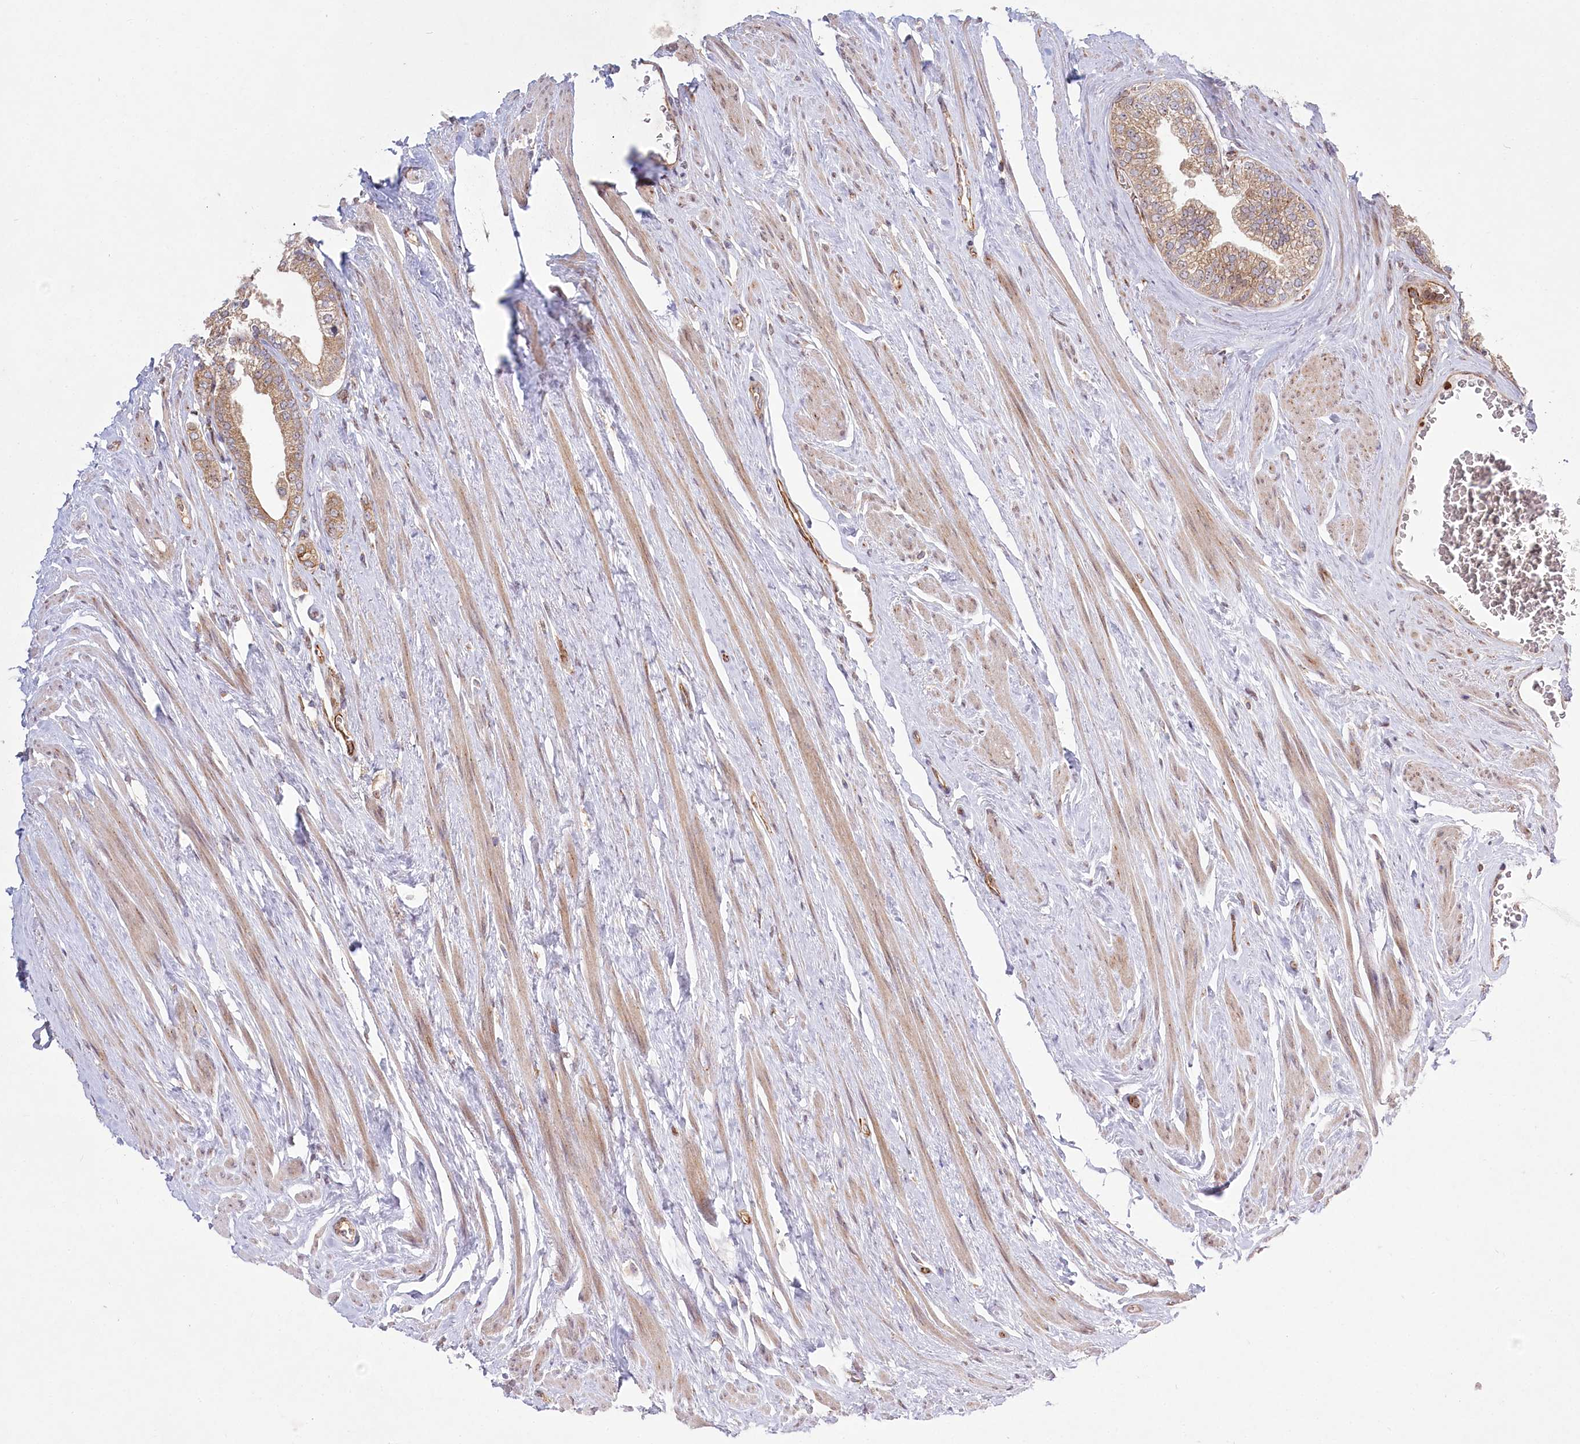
{"staining": {"intensity": "weak", "quantity": ">75%", "location": "cytoplasmic/membranous"}, "tissue": "prostate cancer", "cell_type": "Tumor cells", "image_type": "cancer", "snomed": [{"axis": "morphology", "description": "Adenocarcinoma, Low grade"}, {"axis": "topography", "description": "Prostate"}], "caption": "Tumor cells demonstrate low levels of weak cytoplasmic/membranous expression in about >75% of cells in human prostate adenocarcinoma (low-grade).", "gene": "COMMD3", "patient": {"sex": "male", "age": 63}}